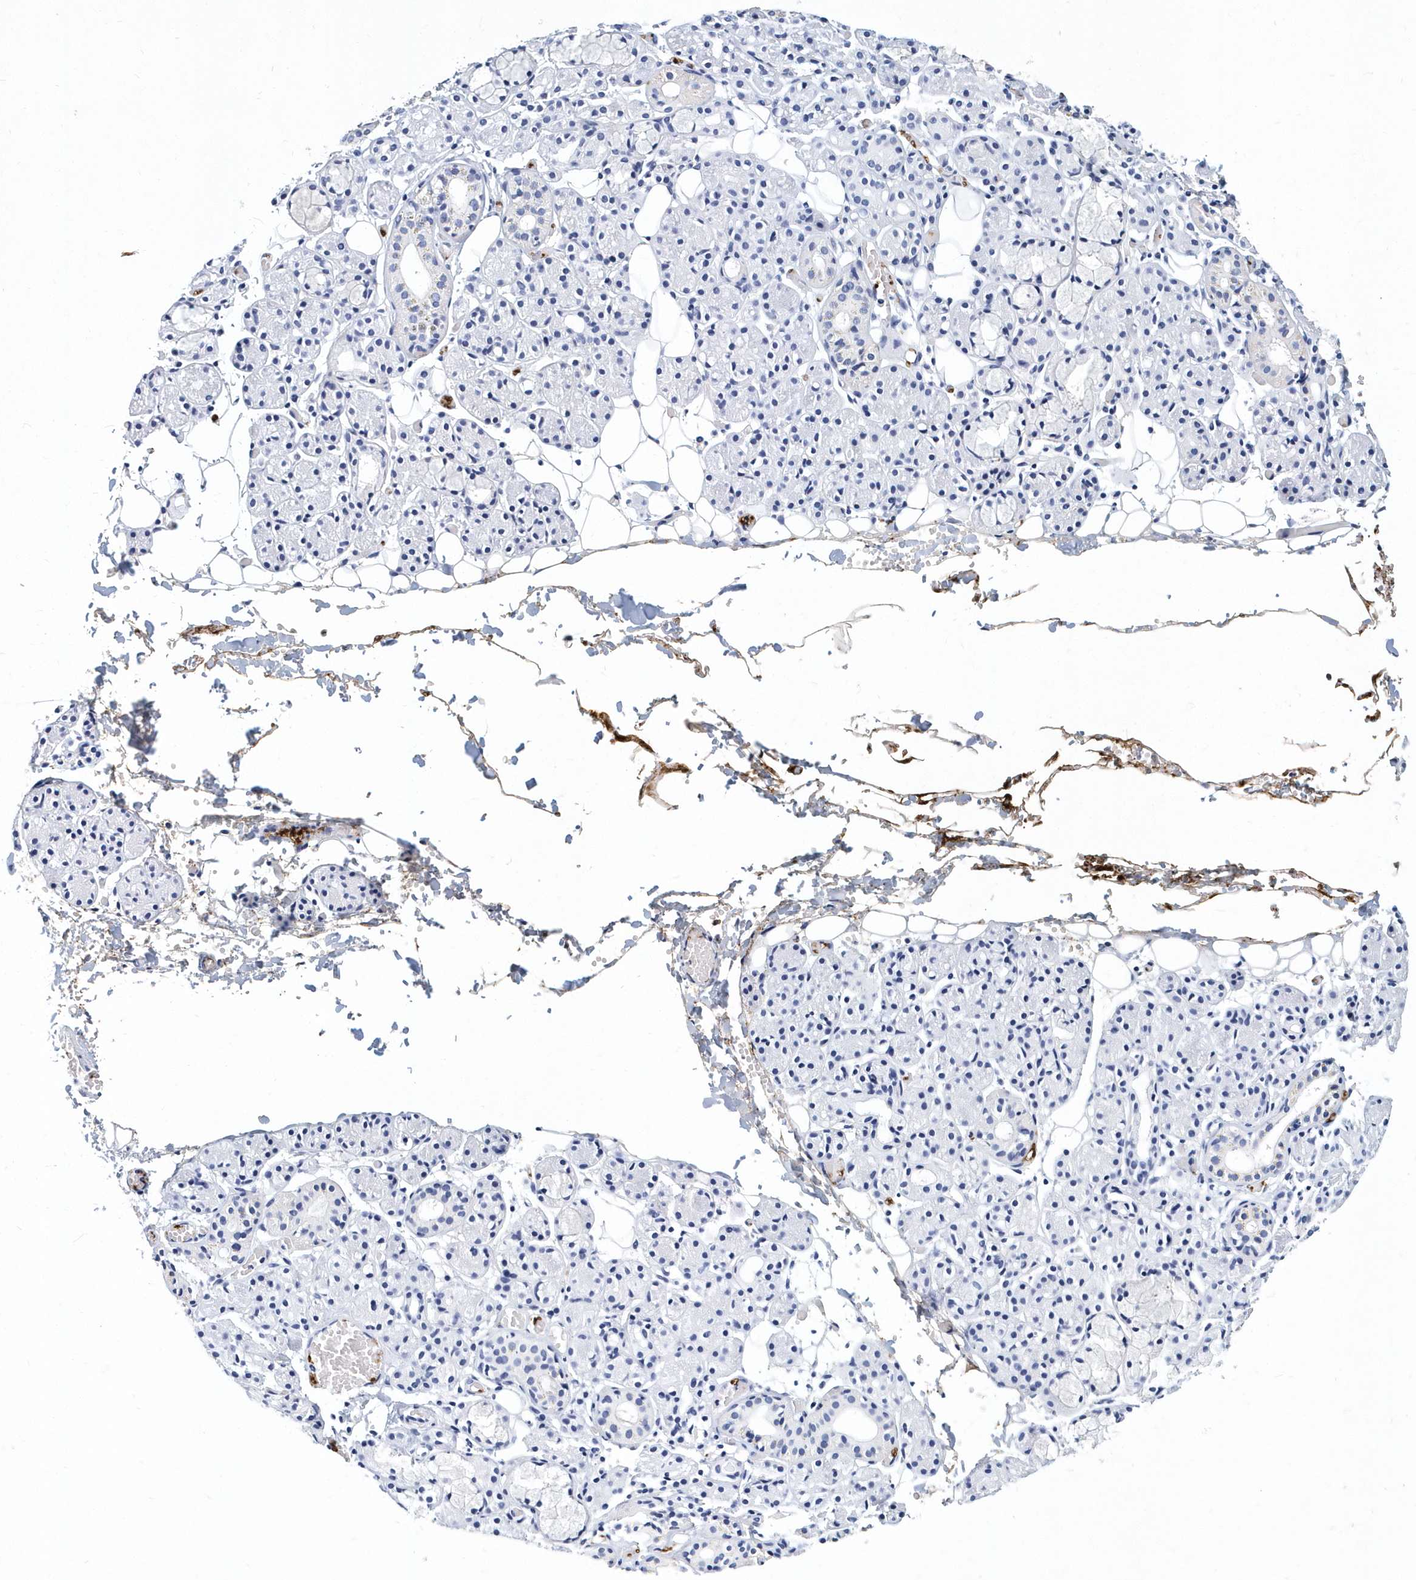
{"staining": {"intensity": "negative", "quantity": "none", "location": "none"}, "tissue": "salivary gland", "cell_type": "Glandular cells", "image_type": "normal", "snomed": [{"axis": "morphology", "description": "Normal tissue, NOS"}, {"axis": "topography", "description": "Salivary gland"}], "caption": "Immunohistochemistry of unremarkable salivary gland exhibits no positivity in glandular cells.", "gene": "ITGA2B", "patient": {"sex": "male", "age": 63}}